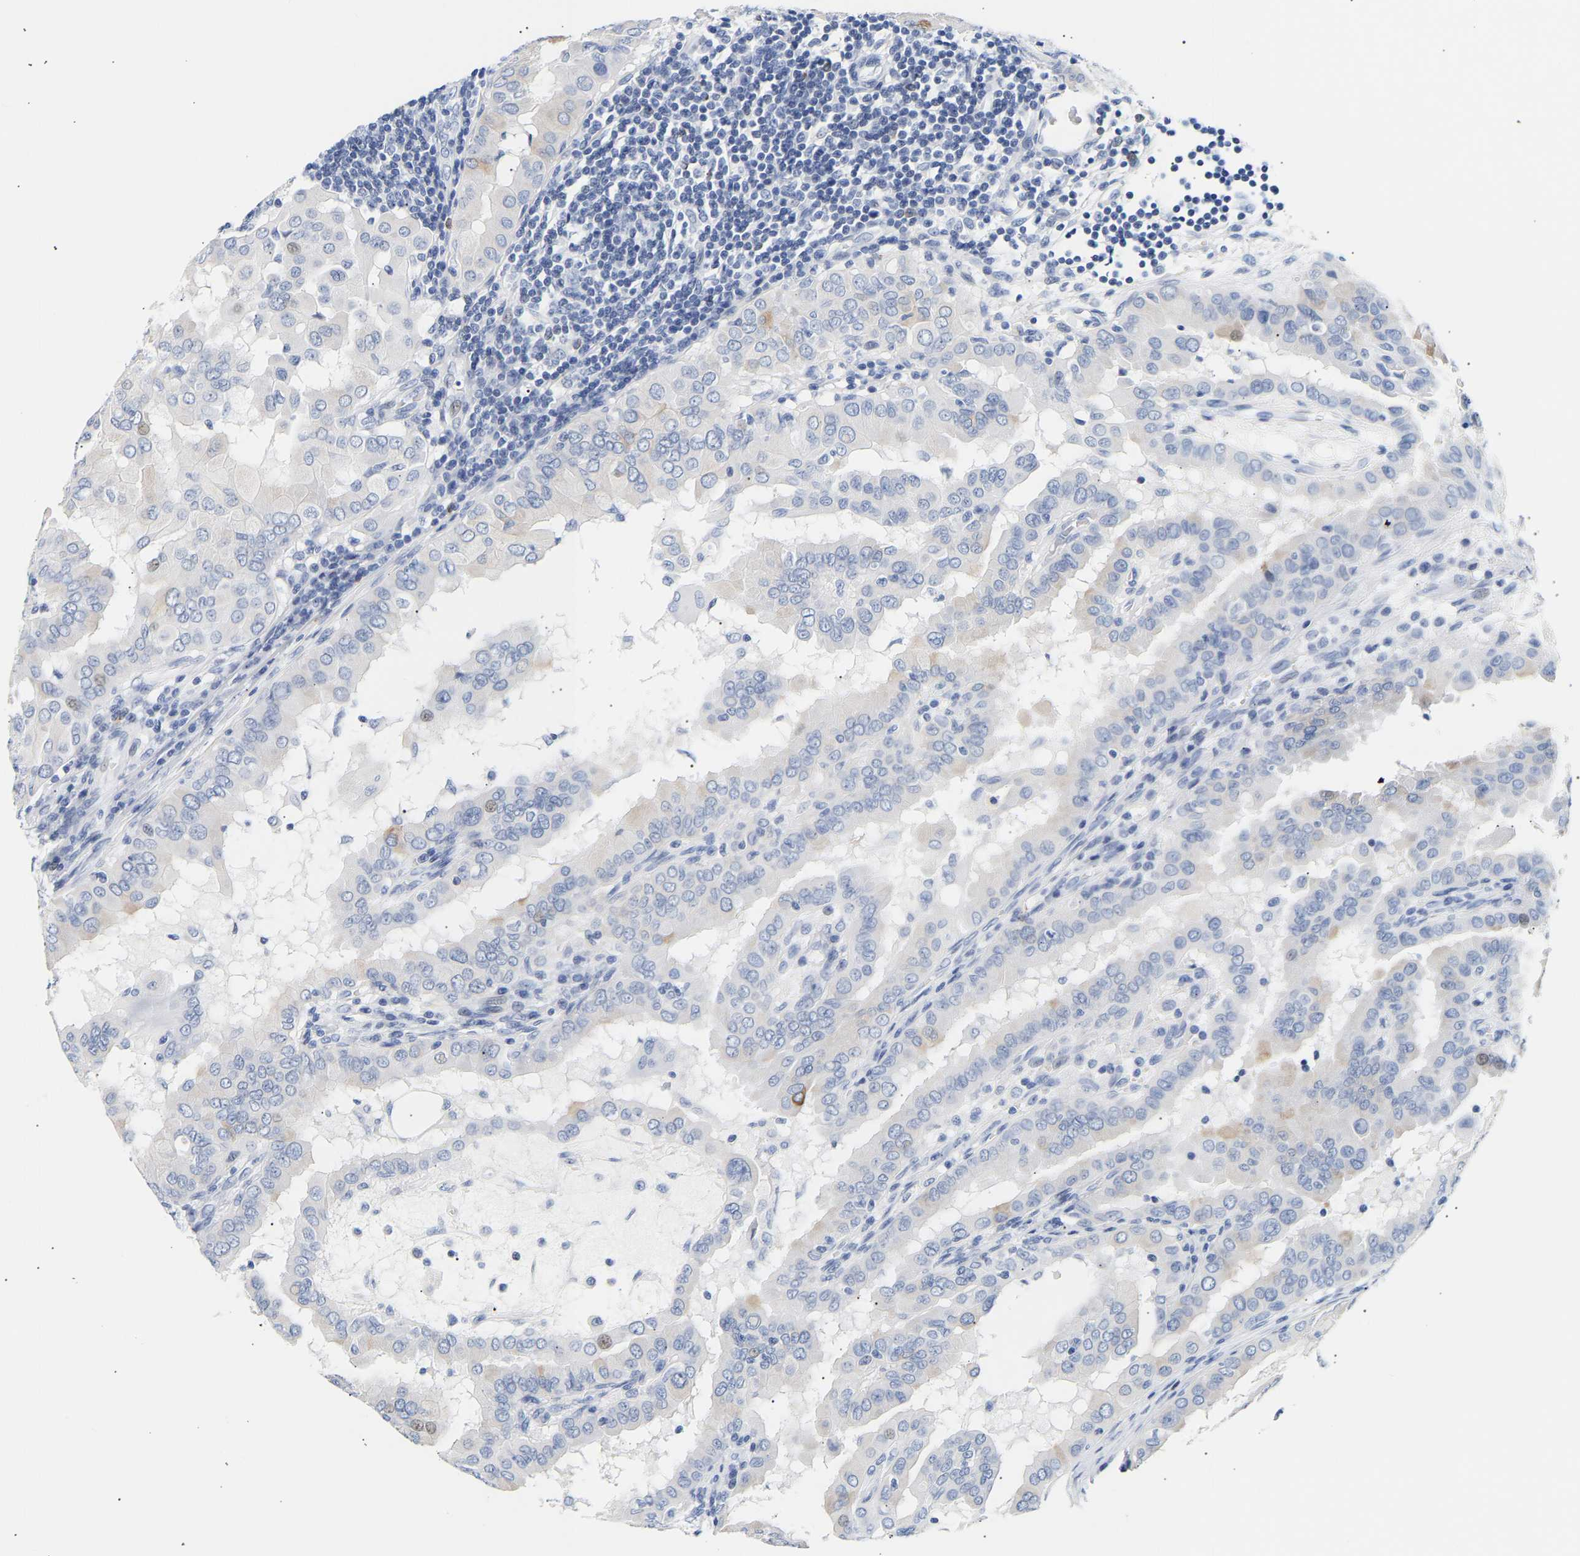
{"staining": {"intensity": "negative", "quantity": "none", "location": "none"}, "tissue": "thyroid cancer", "cell_type": "Tumor cells", "image_type": "cancer", "snomed": [{"axis": "morphology", "description": "Papillary adenocarcinoma, NOS"}, {"axis": "topography", "description": "Thyroid gland"}], "caption": "This image is of thyroid cancer (papillary adenocarcinoma) stained with immunohistochemistry to label a protein in brown with the nuclei are counter-stained blue. There is no positivity in tumor cells.", "gene": "SPINK2", "patient": {"sex": "male", "age": 33}}